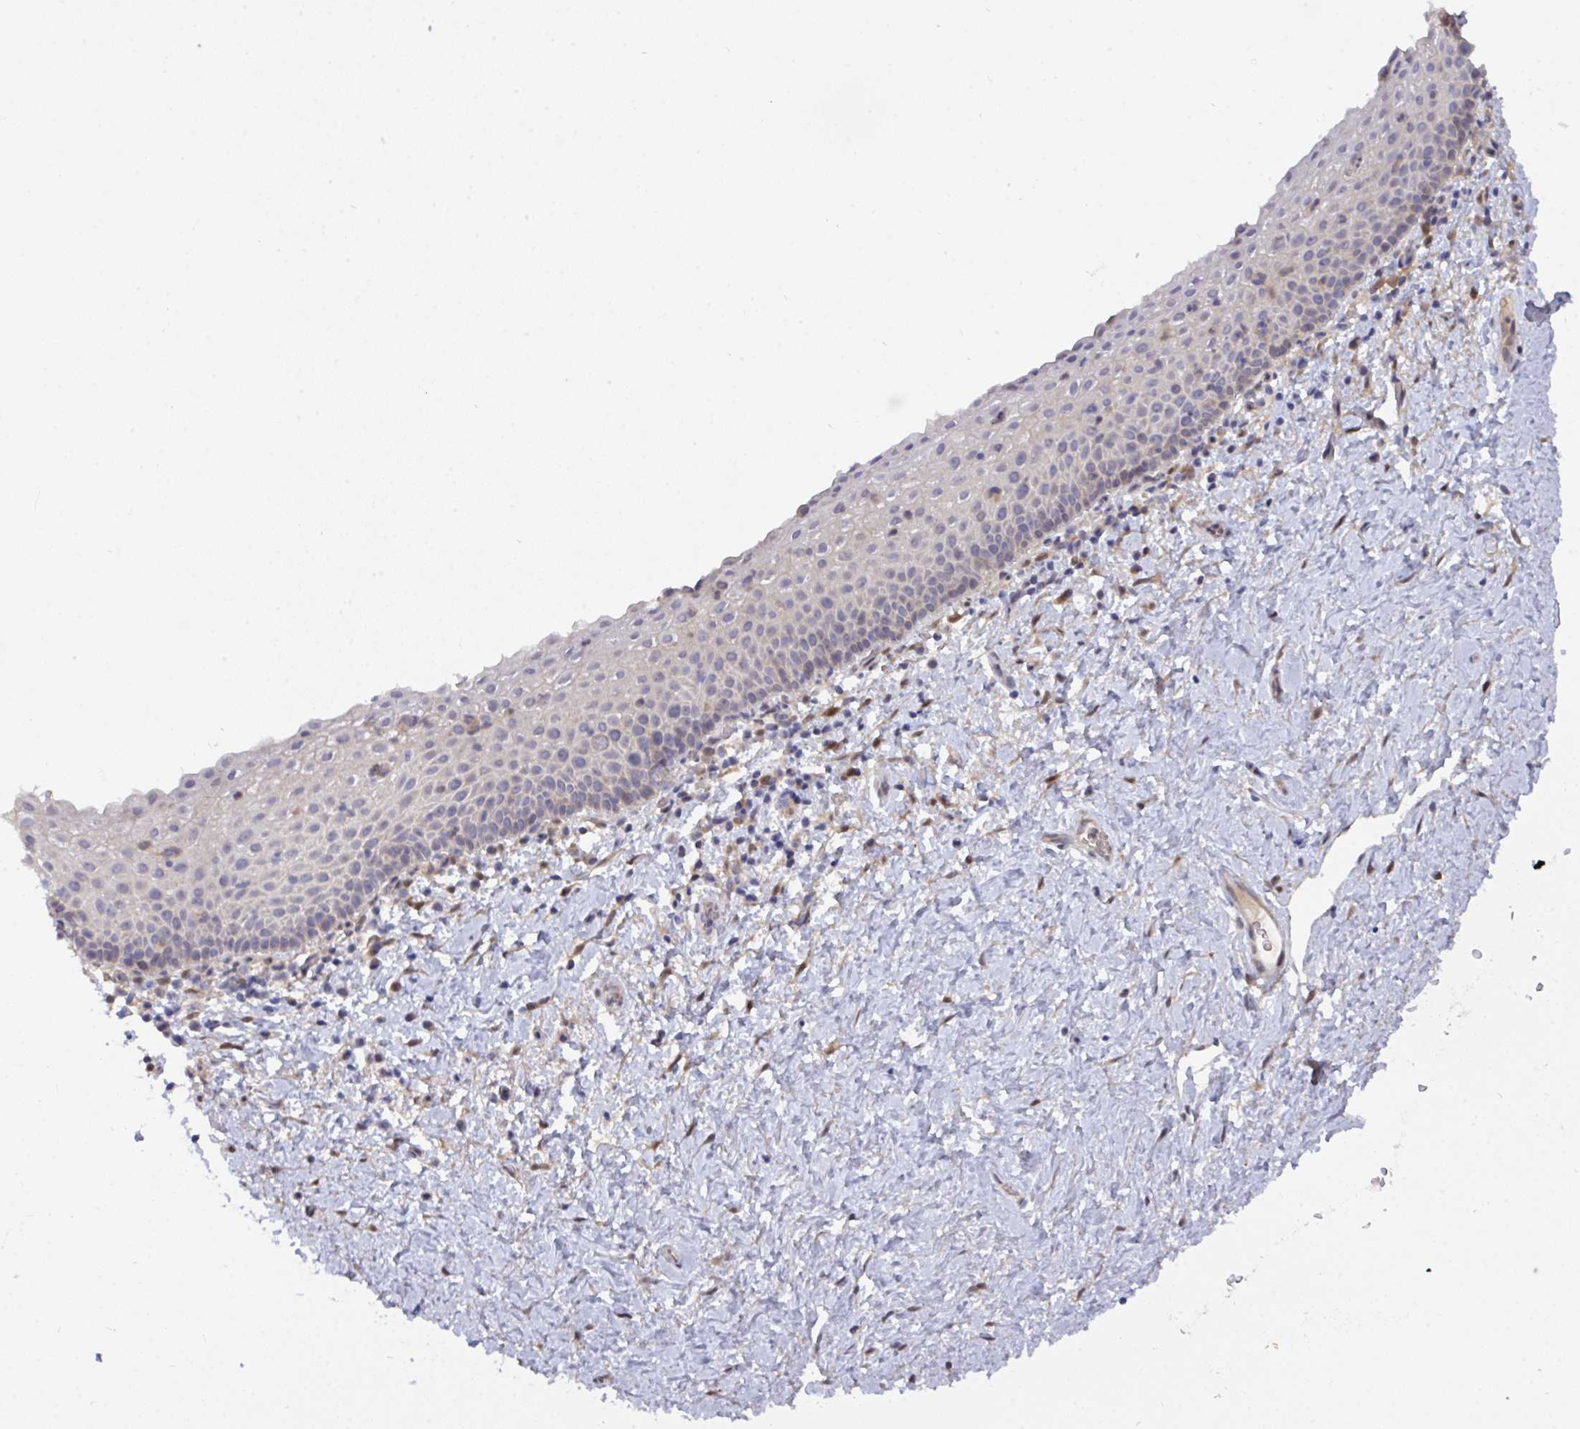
{"staining": {"intensity": "negative", "quantity": "none", "location": "none"}, "tissue": "vagina", "cell_type": "Squamous epithelial cells", "image_type": "normal", "snomed": [{"axis": "morphology", "description": "Normal tissue, NOS"}, {"axis": "topography", "description": "Vagina"}], "caption": "Image shows no significant protein expression in squamous epithelial cells of benign vagina.", "gene": "L3HYPDH", "patient": {"sex": "female", "age": 61}}